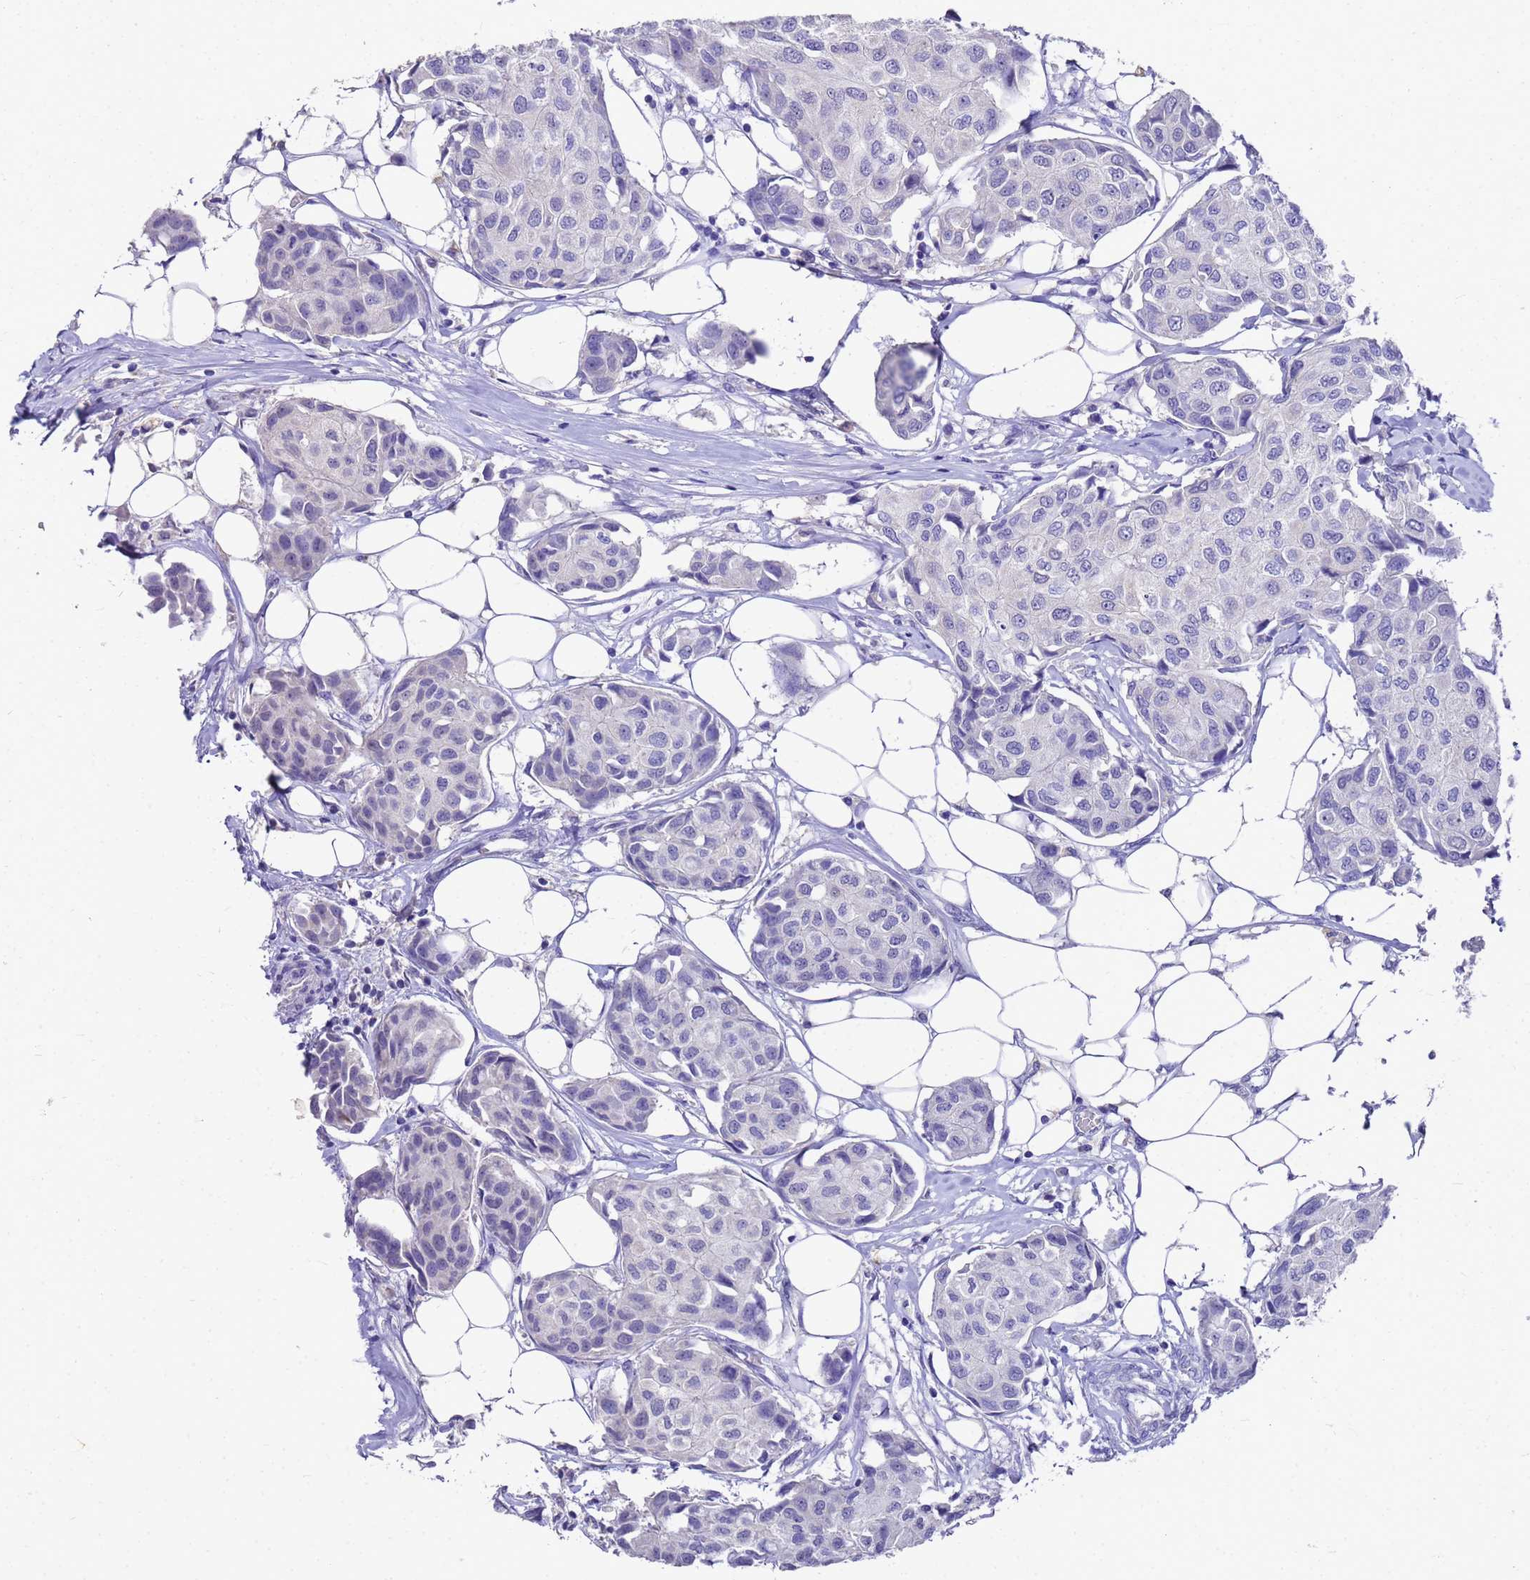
{"staining": {"intensity": "negative", "quantity": "none", "location": "none"}, "tissue": "breast cancer", "cell_type": "Tumor cells", "image_type": "cancer", "snomed": [{"axis": "morphology", "description": "Duct carcinoma"}, {"axis": "topography", "description": "Breast"}], "caption": "DAB (3,3'-diaminobenzidine) immunohistochemical staining of breast infiltrating ductal carcinoma shows no significant positivity in tumor cells.", "gene": "MS4A13", "patient": {"sex": "female", "age": 80}}